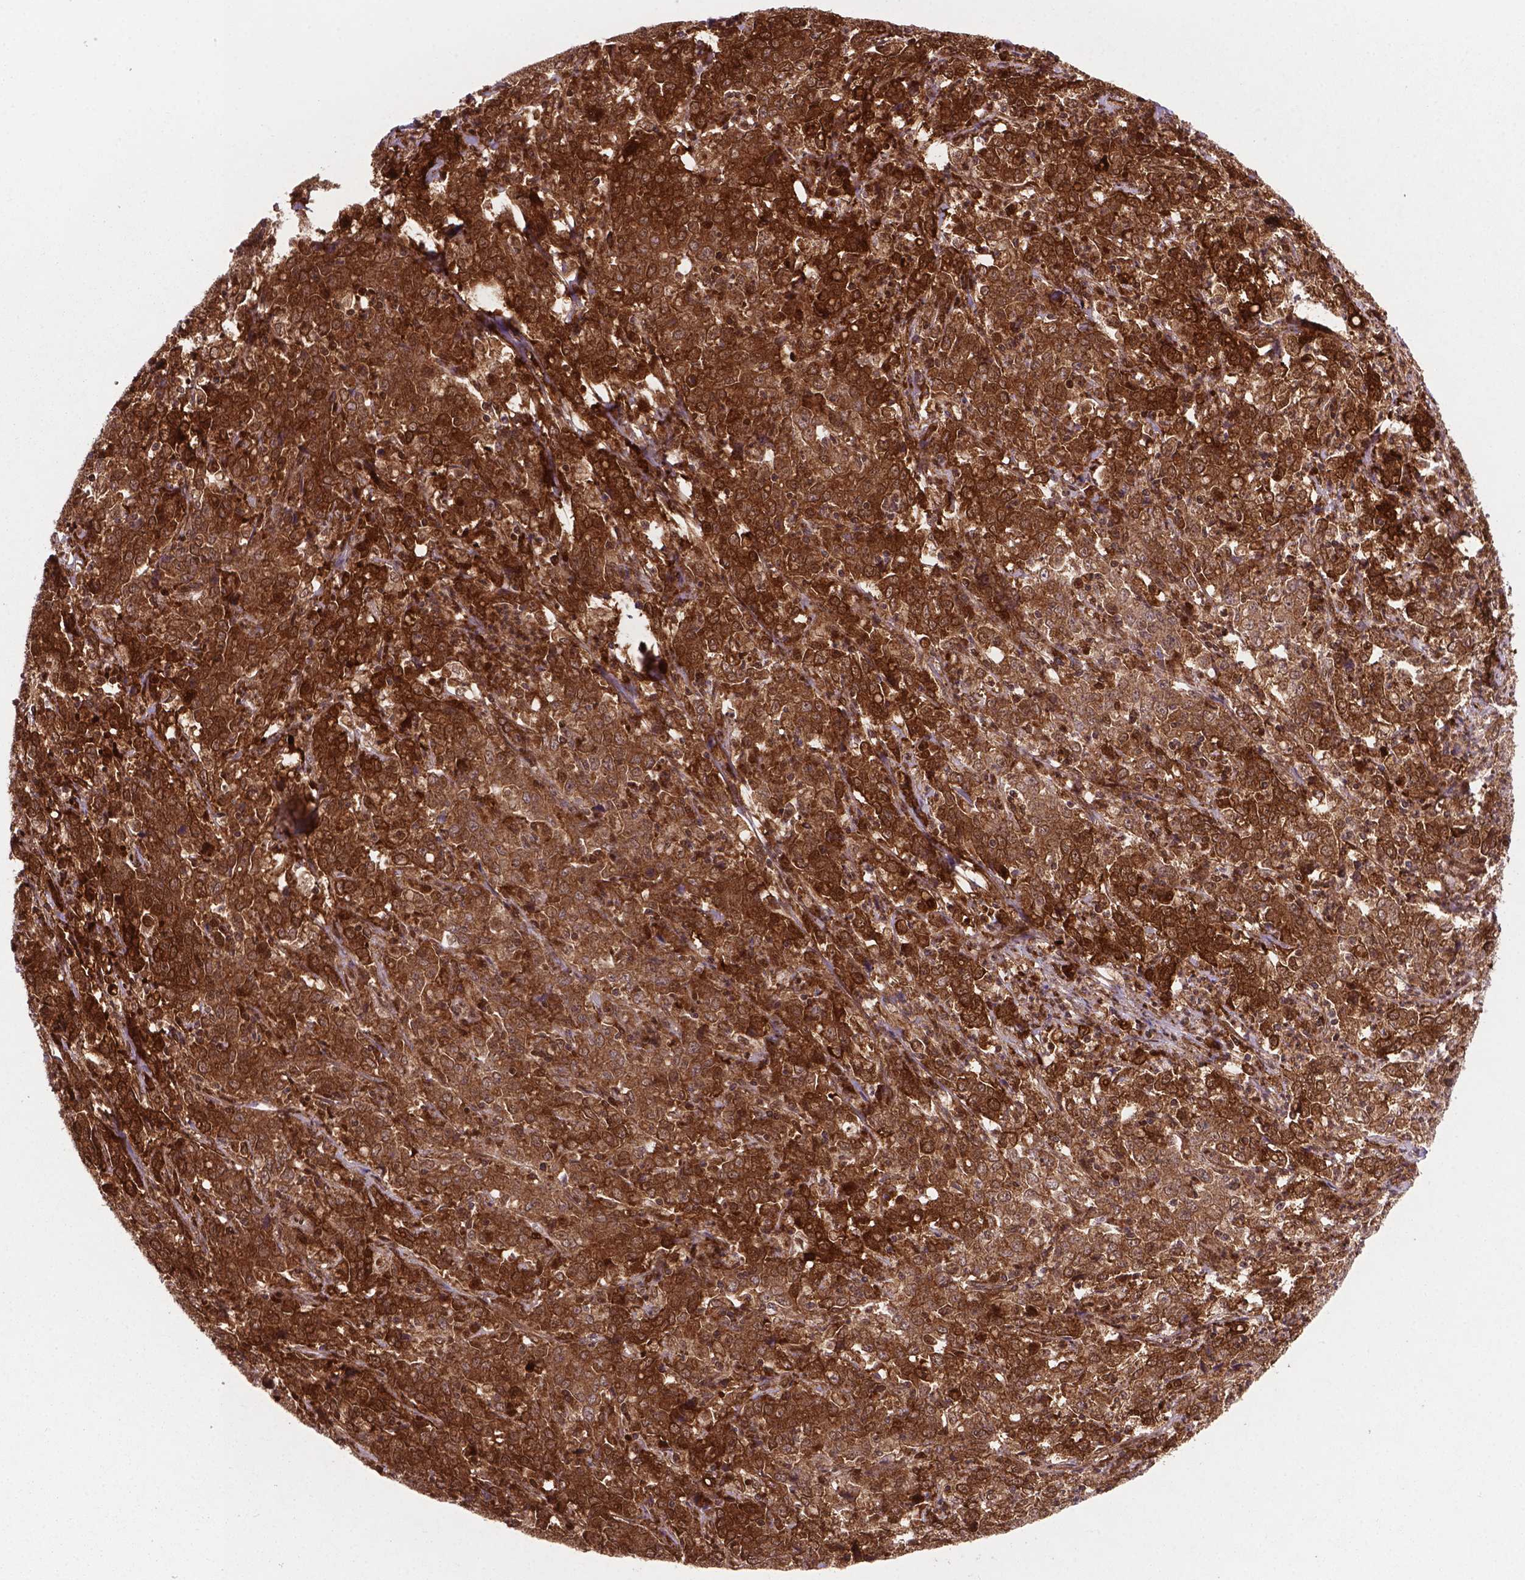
{"staining": {"intensity": "strong", "quantity": ">75%", "location": "cytoplasmic/membranous"}, "tissue": "stomach cancer", "cell_type": "Tumor cells", "image_type": "cancer", "snomed": [{"axis": "morphology", "description": "Adenocarcinoma, NOS"}, {"axis": "topography", "description": "Stomach, lower"}], "caption": "DAB immunohistochemical staining of human adenocarcinoma (stomach) demonstrates strong cytoplasmic/membranous protein positivity in approximately >75% of tumor cells. (DAB IHC, brown staining for protein, blue staining for nuclei).", "gene": "LDHA", "patient": {"sex": "female", "age": 71}}